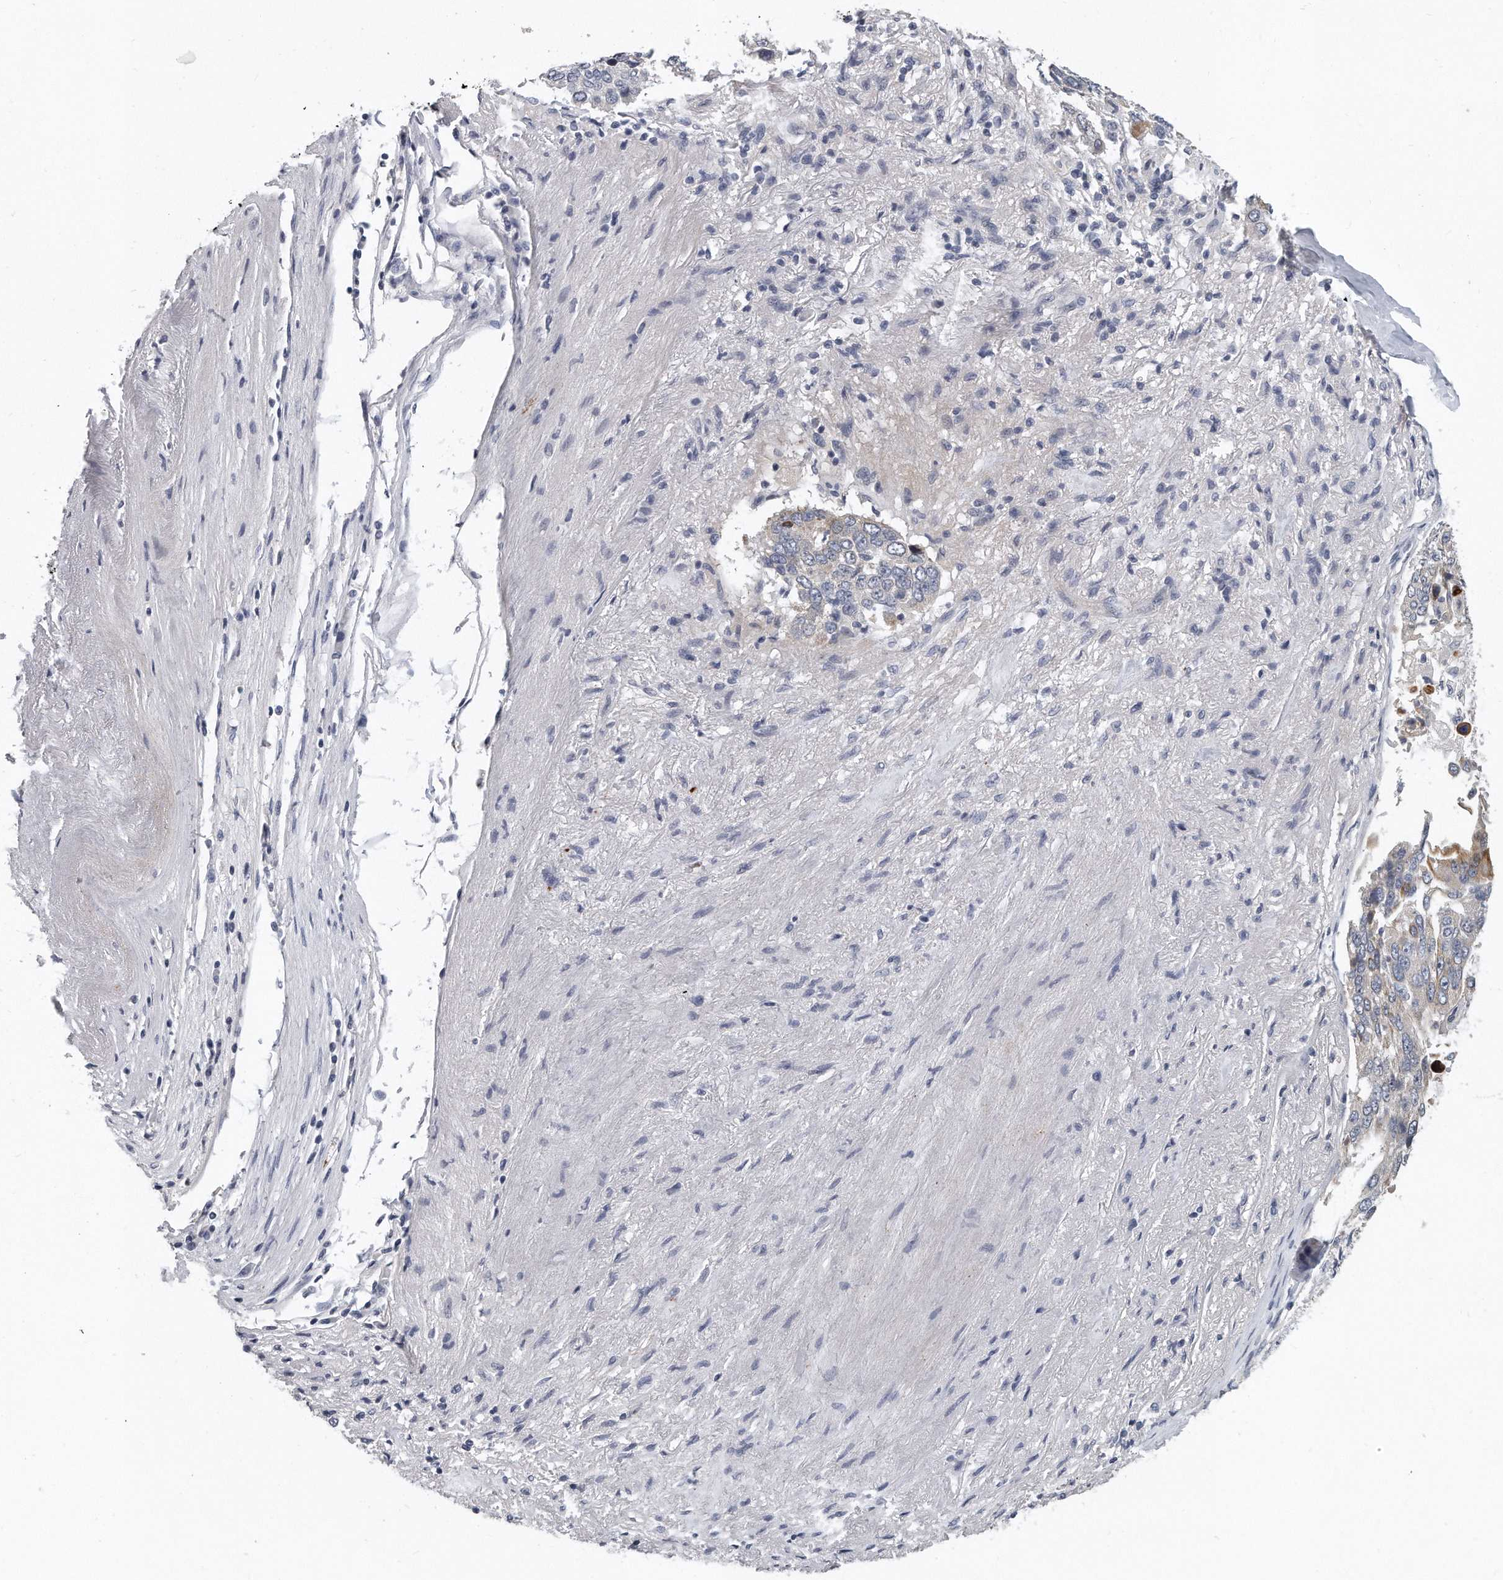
{"staining": {"intensity": "moderate", "quantity": "<25%", "location": "cytoplasmic/membranous"}, "tissue": "lung cancer", "cell_type": "Tumor cells", "image_type": "cancer", "snomed": [{"axis": "morphology", "description": "Squamous cell carcinoma, NOS"}, {"axis": "topography", "description": "Lung"}], "caption": "An image of human lung cancer (squamous cell carcinoma) stained for a protein exhibits moderate cytoplasmic/membranous brown staining in tumor cells.", "gene": "KLHL7", "patient": {"sex": "male", "age": 66}}